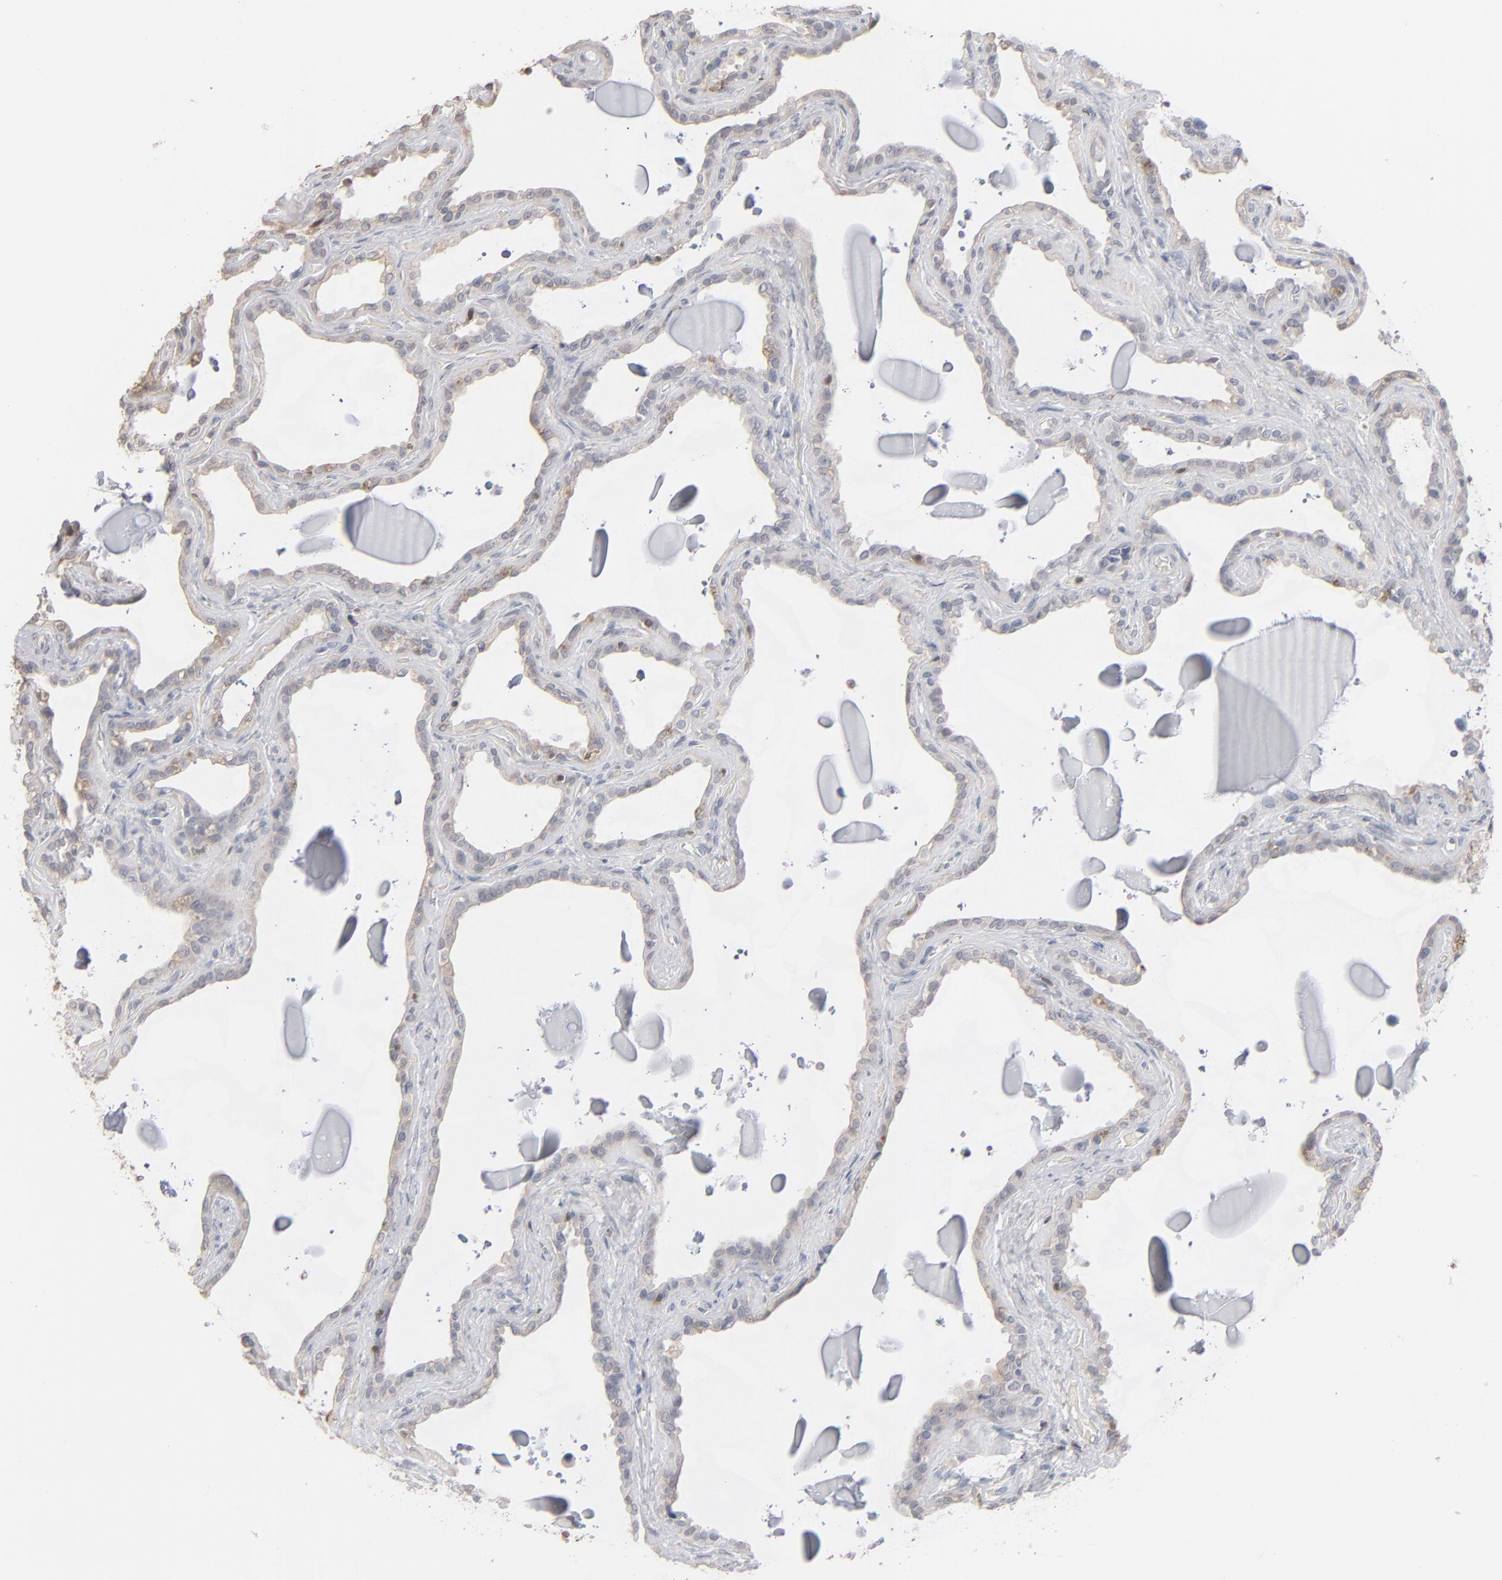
{"staining": {"intensity": "weak", "quantity": "<25%", "location": "cytoplasmic/membranous"}, "tissue": "seminal vesicle", "cell_type": "Glandular cells", "image_type": "normal", "snomed": [{"axis": "morphology", "description": "Normal tissue, NOS"}, {"axis": "morphology", "description": "Inflammation, NOS"}, {"axis": "topography", "description": "Urinary bladder"}, {"axis": "topography", "description": "Prostate"}, {"axis": "topography", "description": "Seminal veicle"}], "caption": "The immunohistochemistry micrograph has no significant staining in glandular cells of seminal vesicle. The staining is performed using DAB (3,3'-diaminobenzidine) brown chromogen with nuclei counter-stained in using hematoxylin.", "gene": "STAT4", "patient": {"sex": "male", "age": 82}}